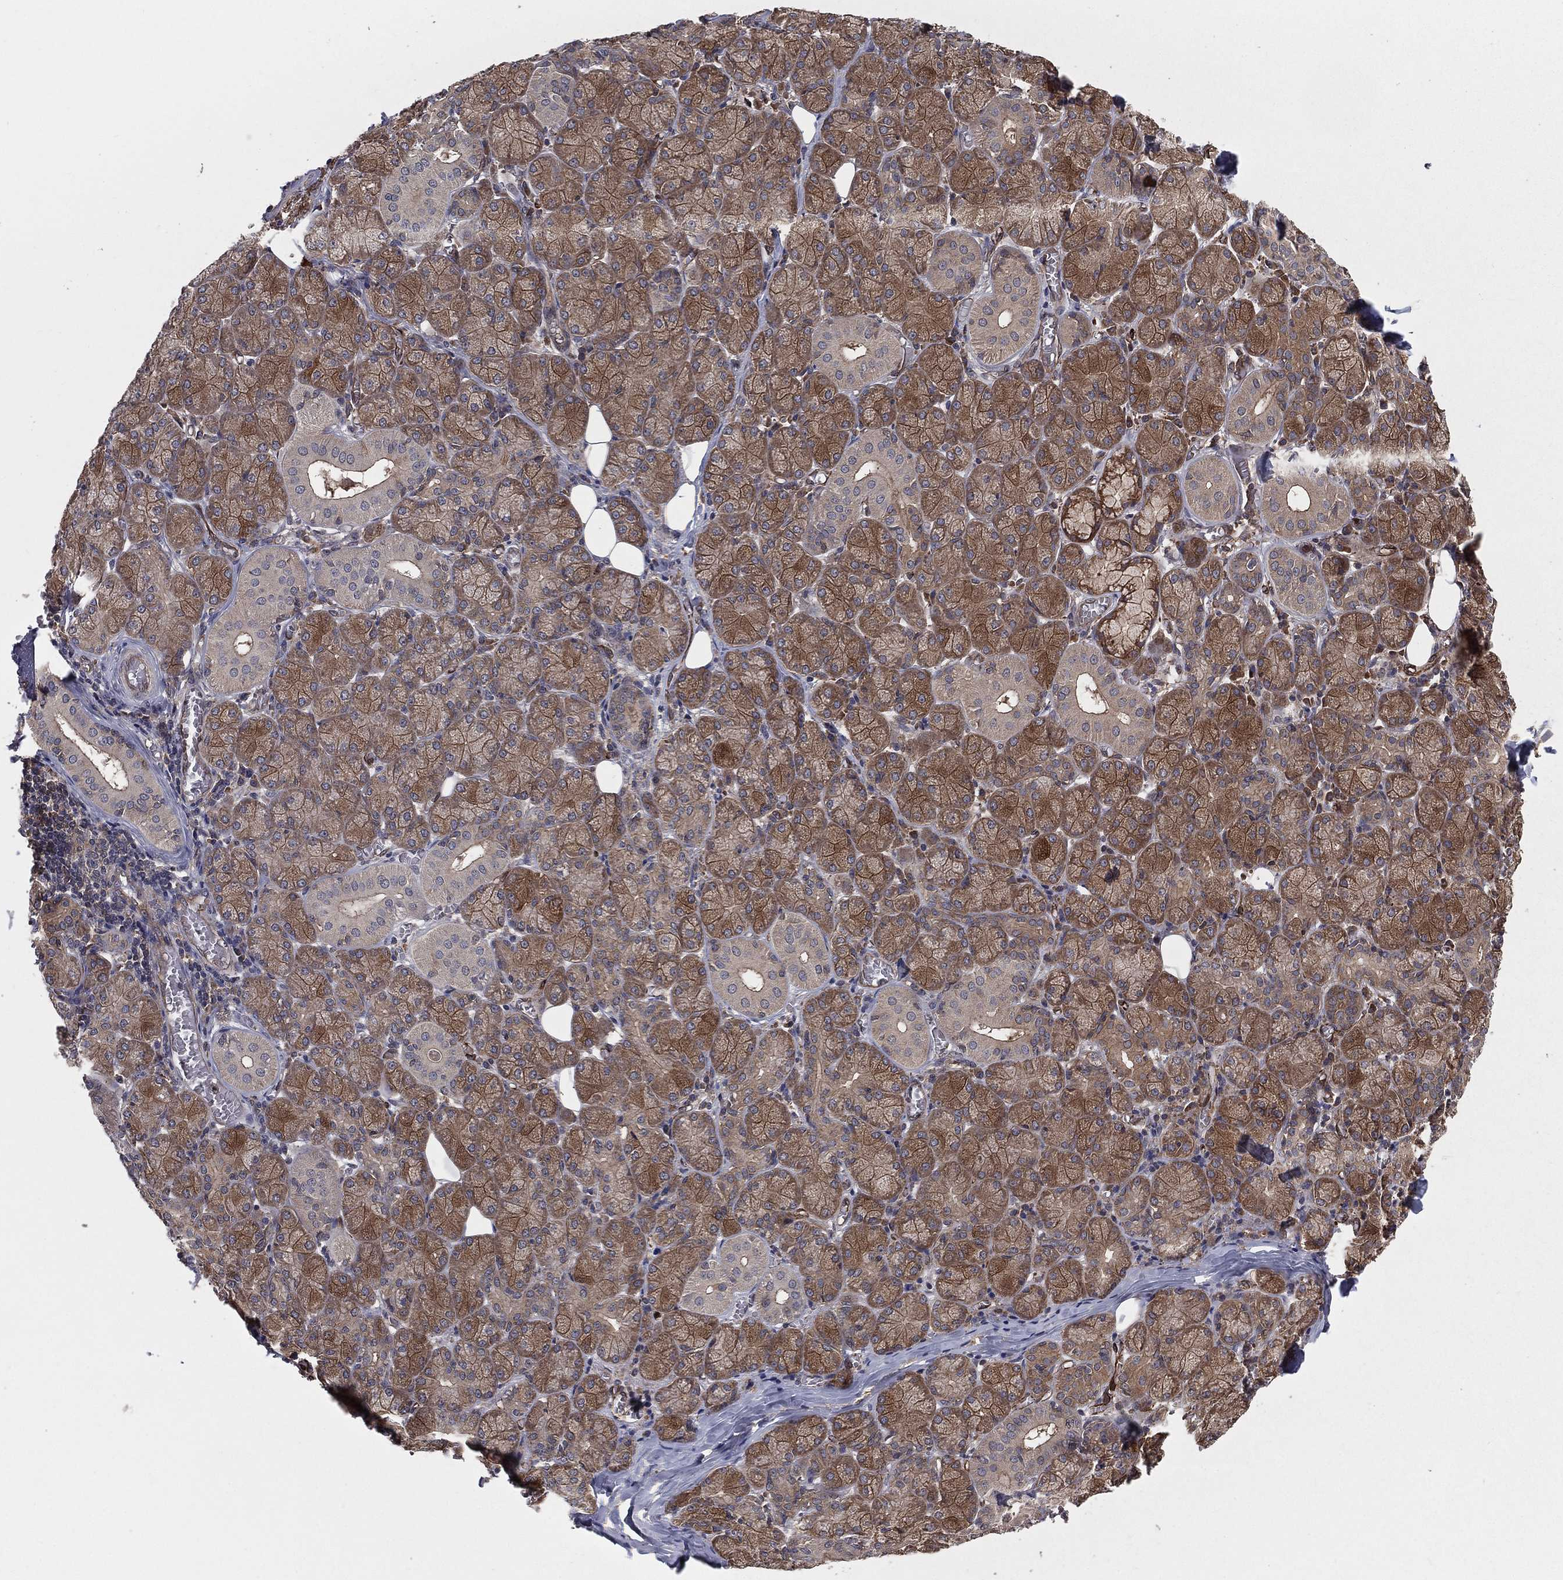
{"staining": {"intensity": "moderate", "quantity": ">75%", "location": "cytoplasmic/membranous"}, "tissue": "salivary gland", "cell_type": "Glandular cells", "image_type": "normal", "snomed": [{"axis": "morphology", "description": "Normal tissue, NOS"}, {"axis": "topography", "description": "Salivary gland"}, {"axis": "topography", "description": "Peripheral nerve tissue"}], "caption": "Immunohistochemistry (IHC) staining of normal salivary gland, which demonstrates medium levels of moderate cytoplasmic/membranous staining in about >75% of glandular cells indicating moderate cytoplasmic/membranous protein expression. The staining was performed using DAB (brown) for protein detection and nuclei were counterstained in hematoxylin (blue).", "gene": "CERT1", "patient": {"sex": "female", "age": 24}}